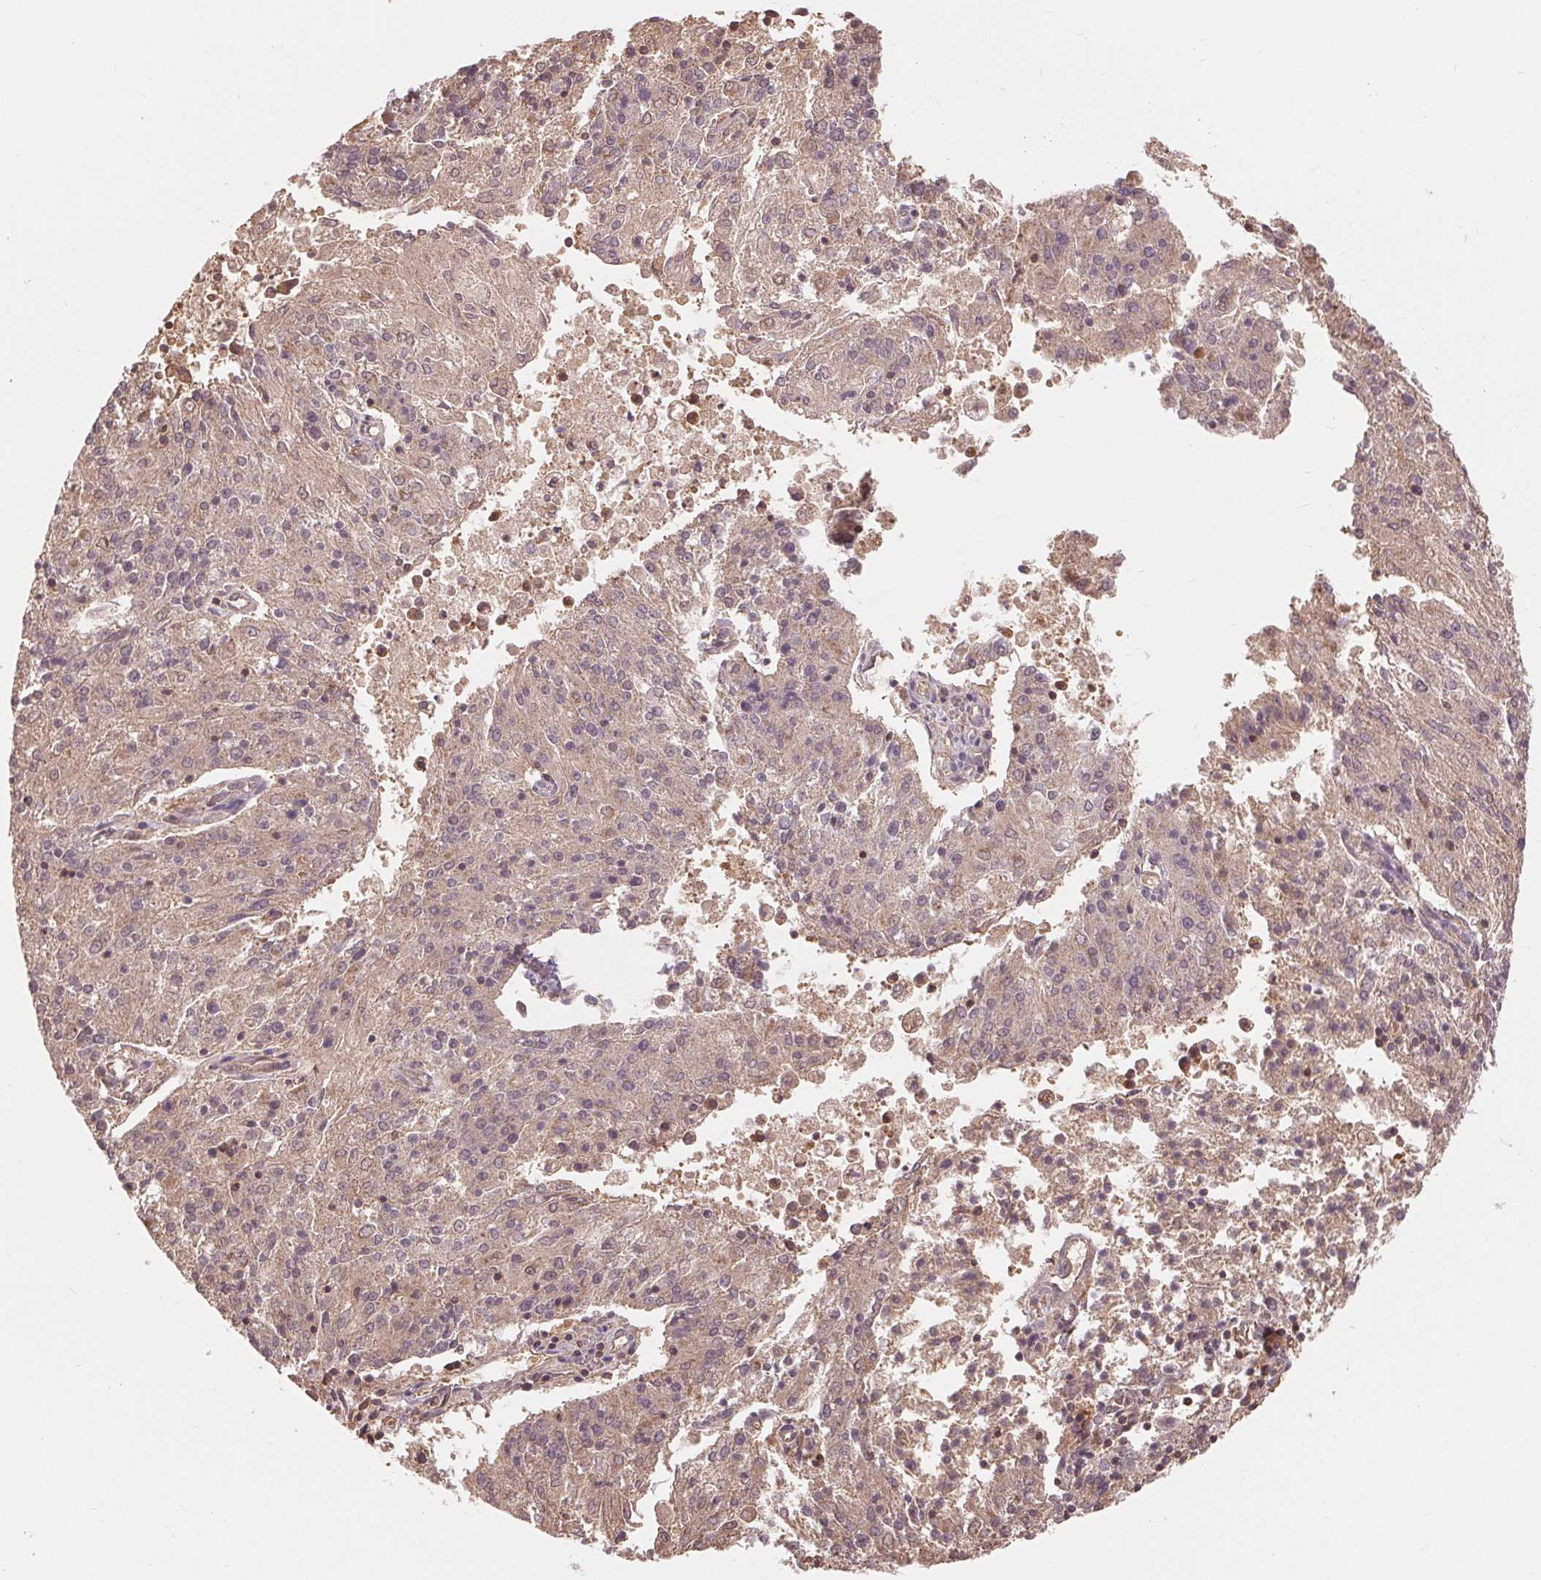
{"staining": {"intensity": "weak", "quantity": ">75%", "location": "cytoplasmic/membranous"}, "tissue": "endometrial cancer", "cell_type": "Tumor cells", "image_type": "cancer", "snomed": [{"axis": "morphology", "description": "Adenocarcinoma, NOS"}, {"axis": "topography", "description": "Endometrium"}], "caption": "The micrograph displays immunohistochemical staining of endometrial cancer. There is weak cytoplasmic/membranous expression is identified in approximately >75% of tumor cells. (DAB (3,3'-diaminobenzidine) = brown stain, brightfield microscopy at high magnification).", "gene": "TMEM273", "patient": {"sex": "female", "age": 82}}